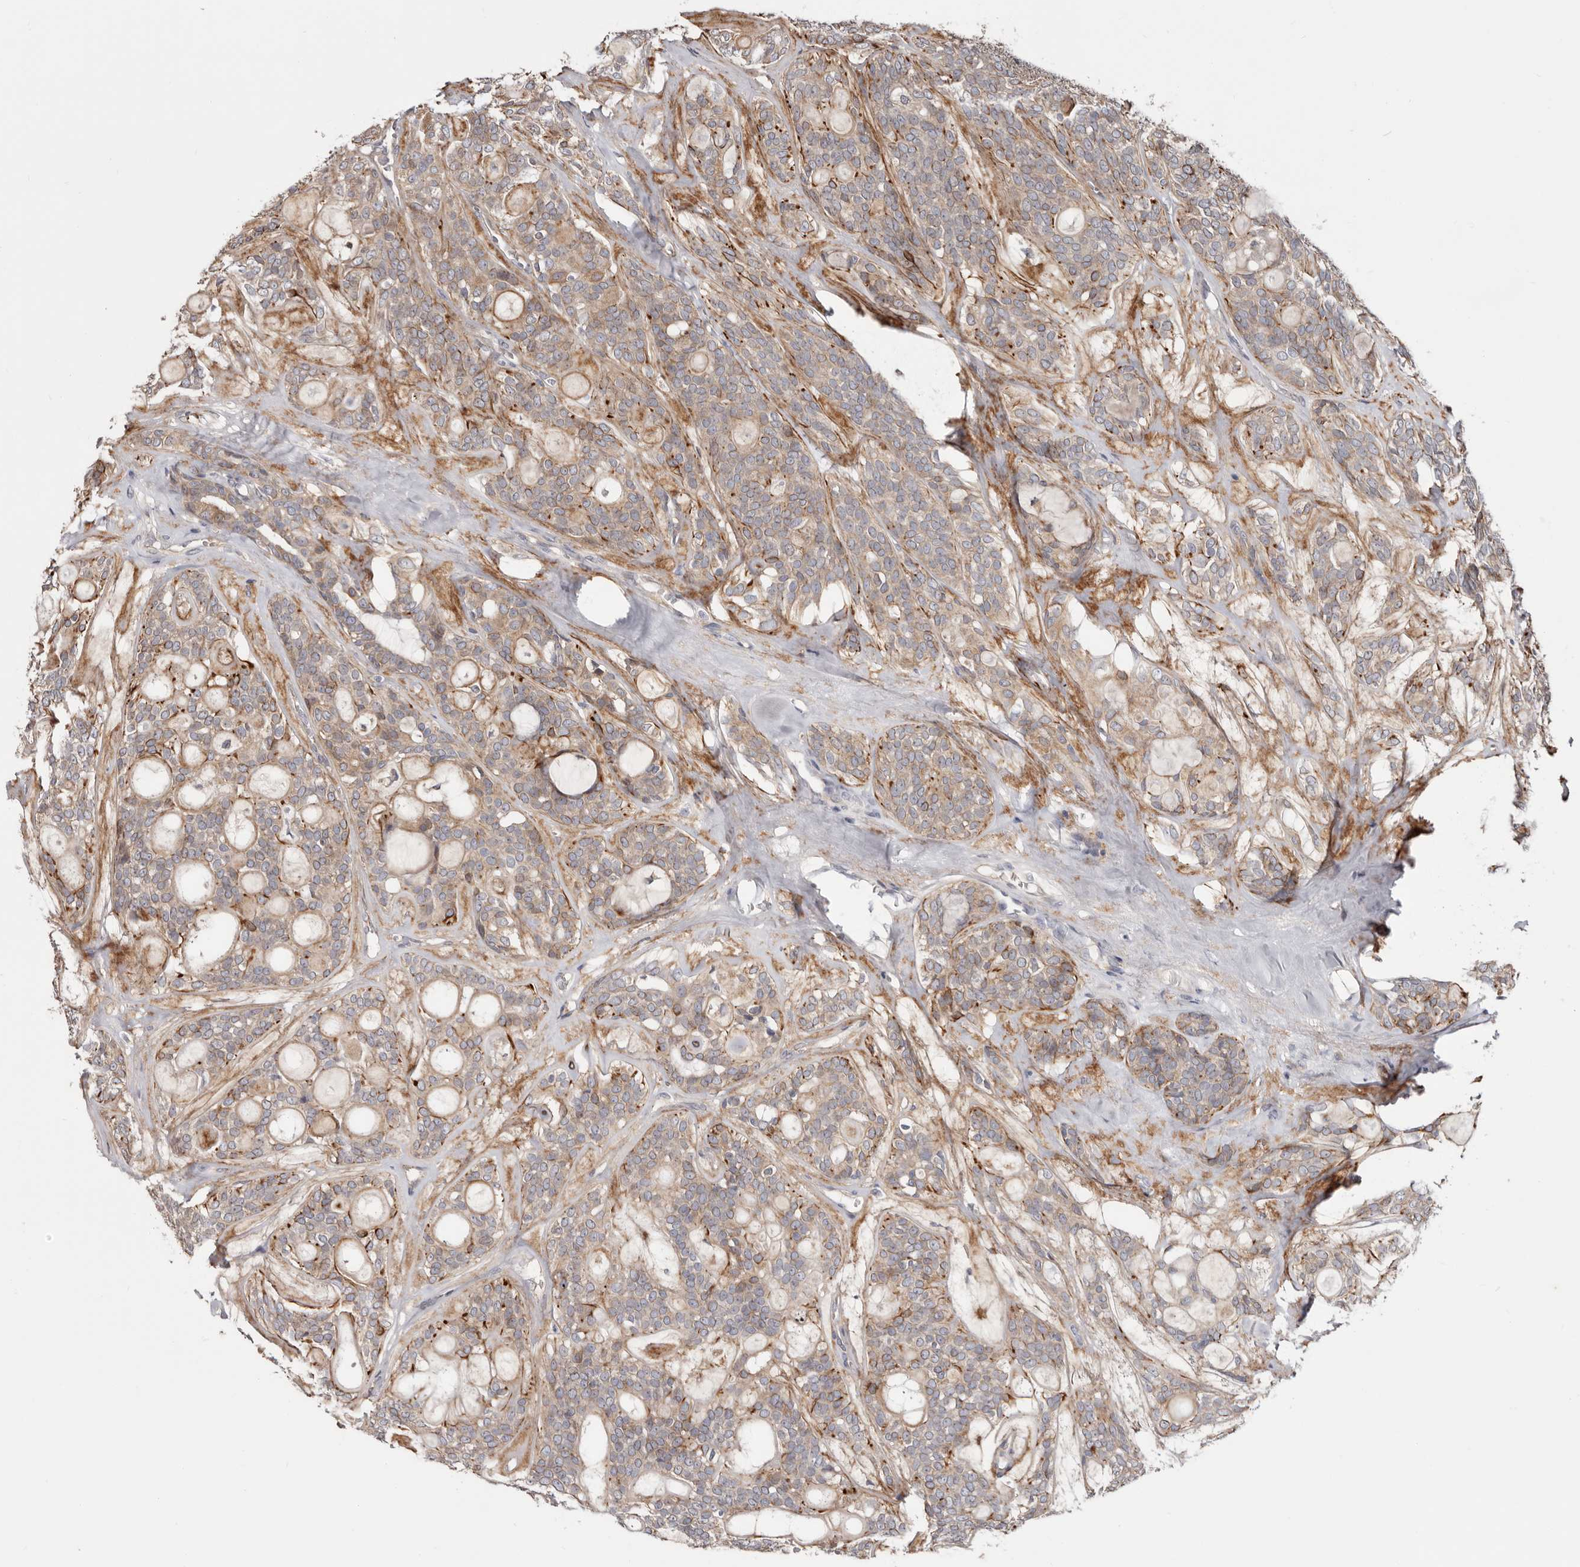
{"staining": {"intensity": "moderate", "quantity": "25%-75%", "location": "cytoplasmic/membranous"}, "tissue": "head and neck cancer", "cell_type": "Tumor cells", "image_type": "cancer", "snomed": [{"axis": "morphology", "description": "Adenocarcinoma, NOS"}, {"axis": "topography", "description": "Head-Neck"}], "caption": "Human adenocarcinoma (head and neck) stained with a brown dye exhibits moderate cytoplasmic/membranous positive staining in about 25%-75% of tumor cells.", "gene": "TMUB1", "patient": {"sex": "male", "age": 66}}